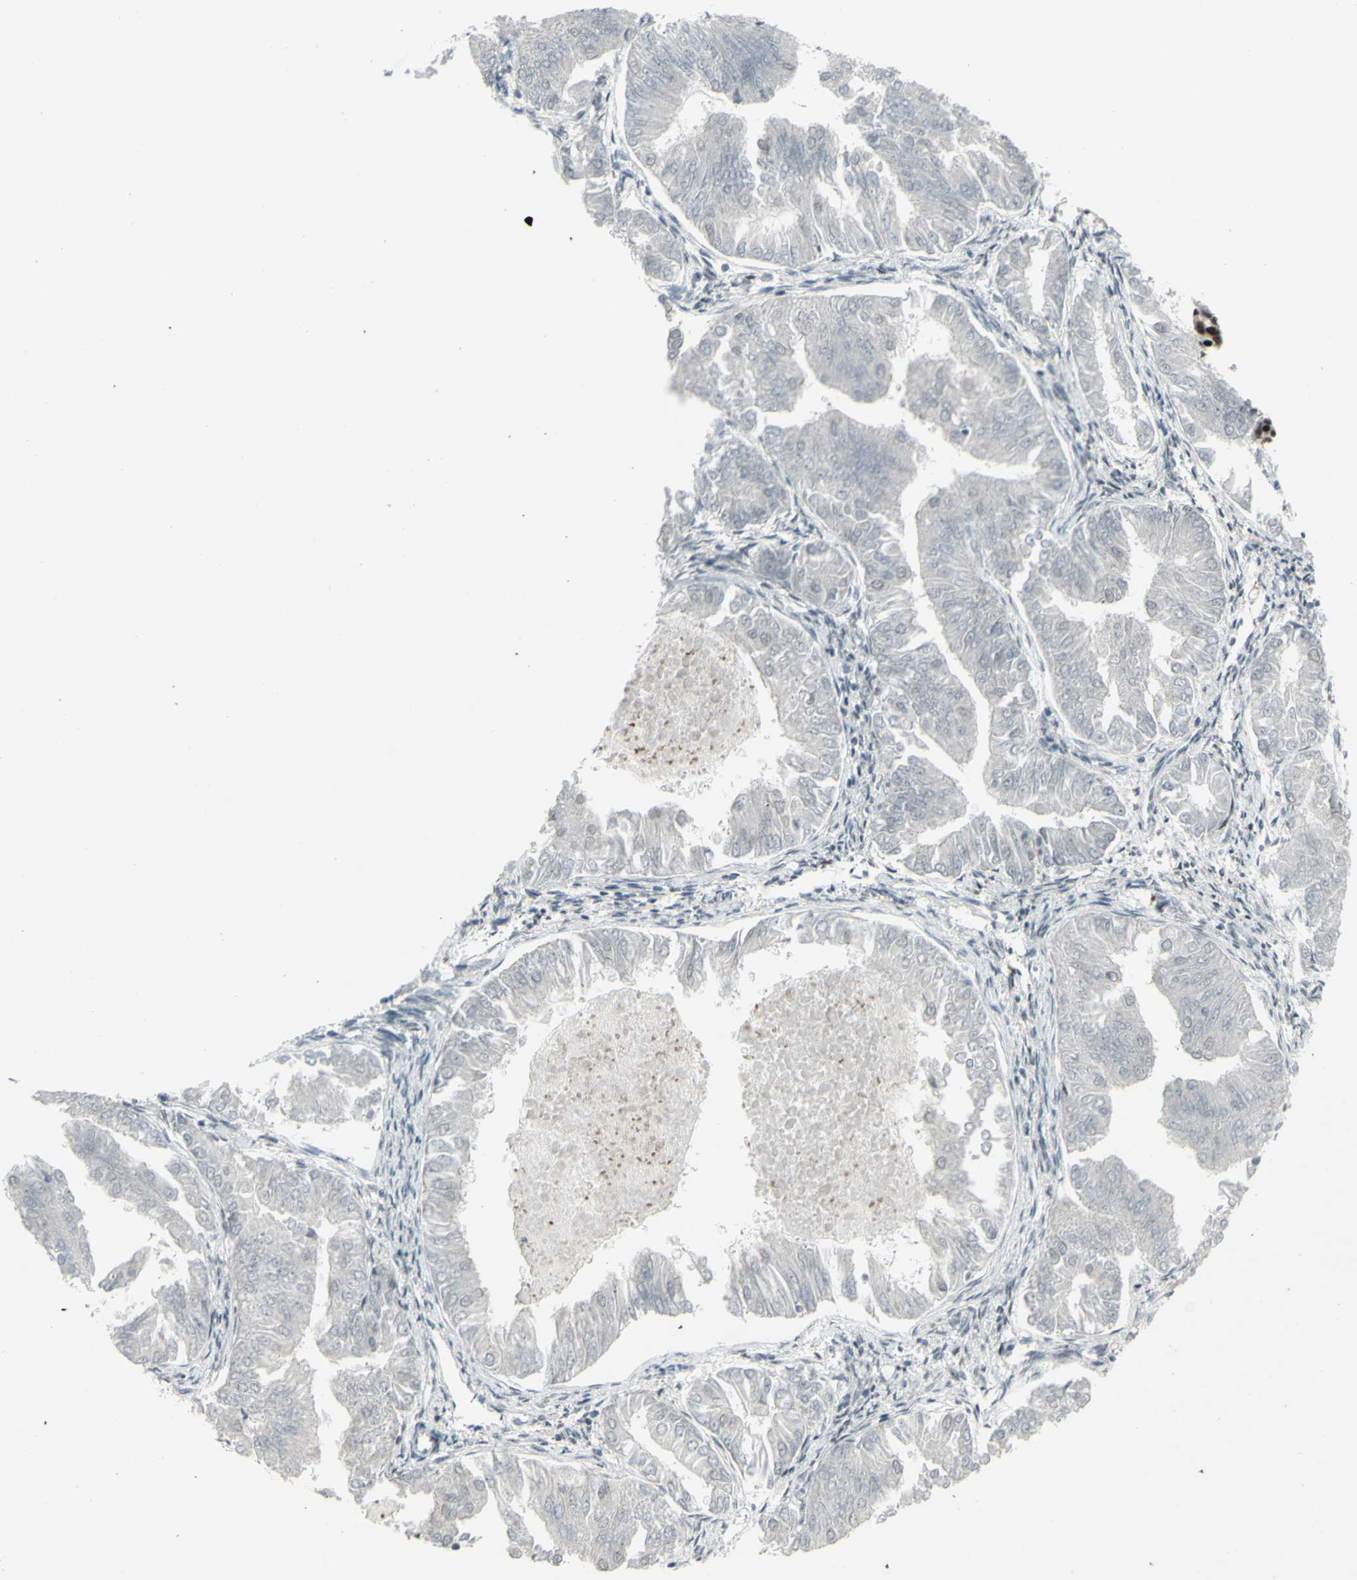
{"staining": {"intensity": "negative", "quantity": "none", "location": "none"}, "tissue": "endometrial cancer", "cell_type": "Tumor cells", "image_type": "cancer", "snomed": [{"axis": "morphology", "description": "Adenocarcinoma, NOS"}, {"axis": "topography", "description": "Endometrium"}], "caption": "A high-resolution micrograph shows IHC staining of adenocarcinoma (endometrial), which demonstrates no significant staining in tumor cells.", "gene": "SUPT6H", "patient": {"sex": "female", "age": 53}}